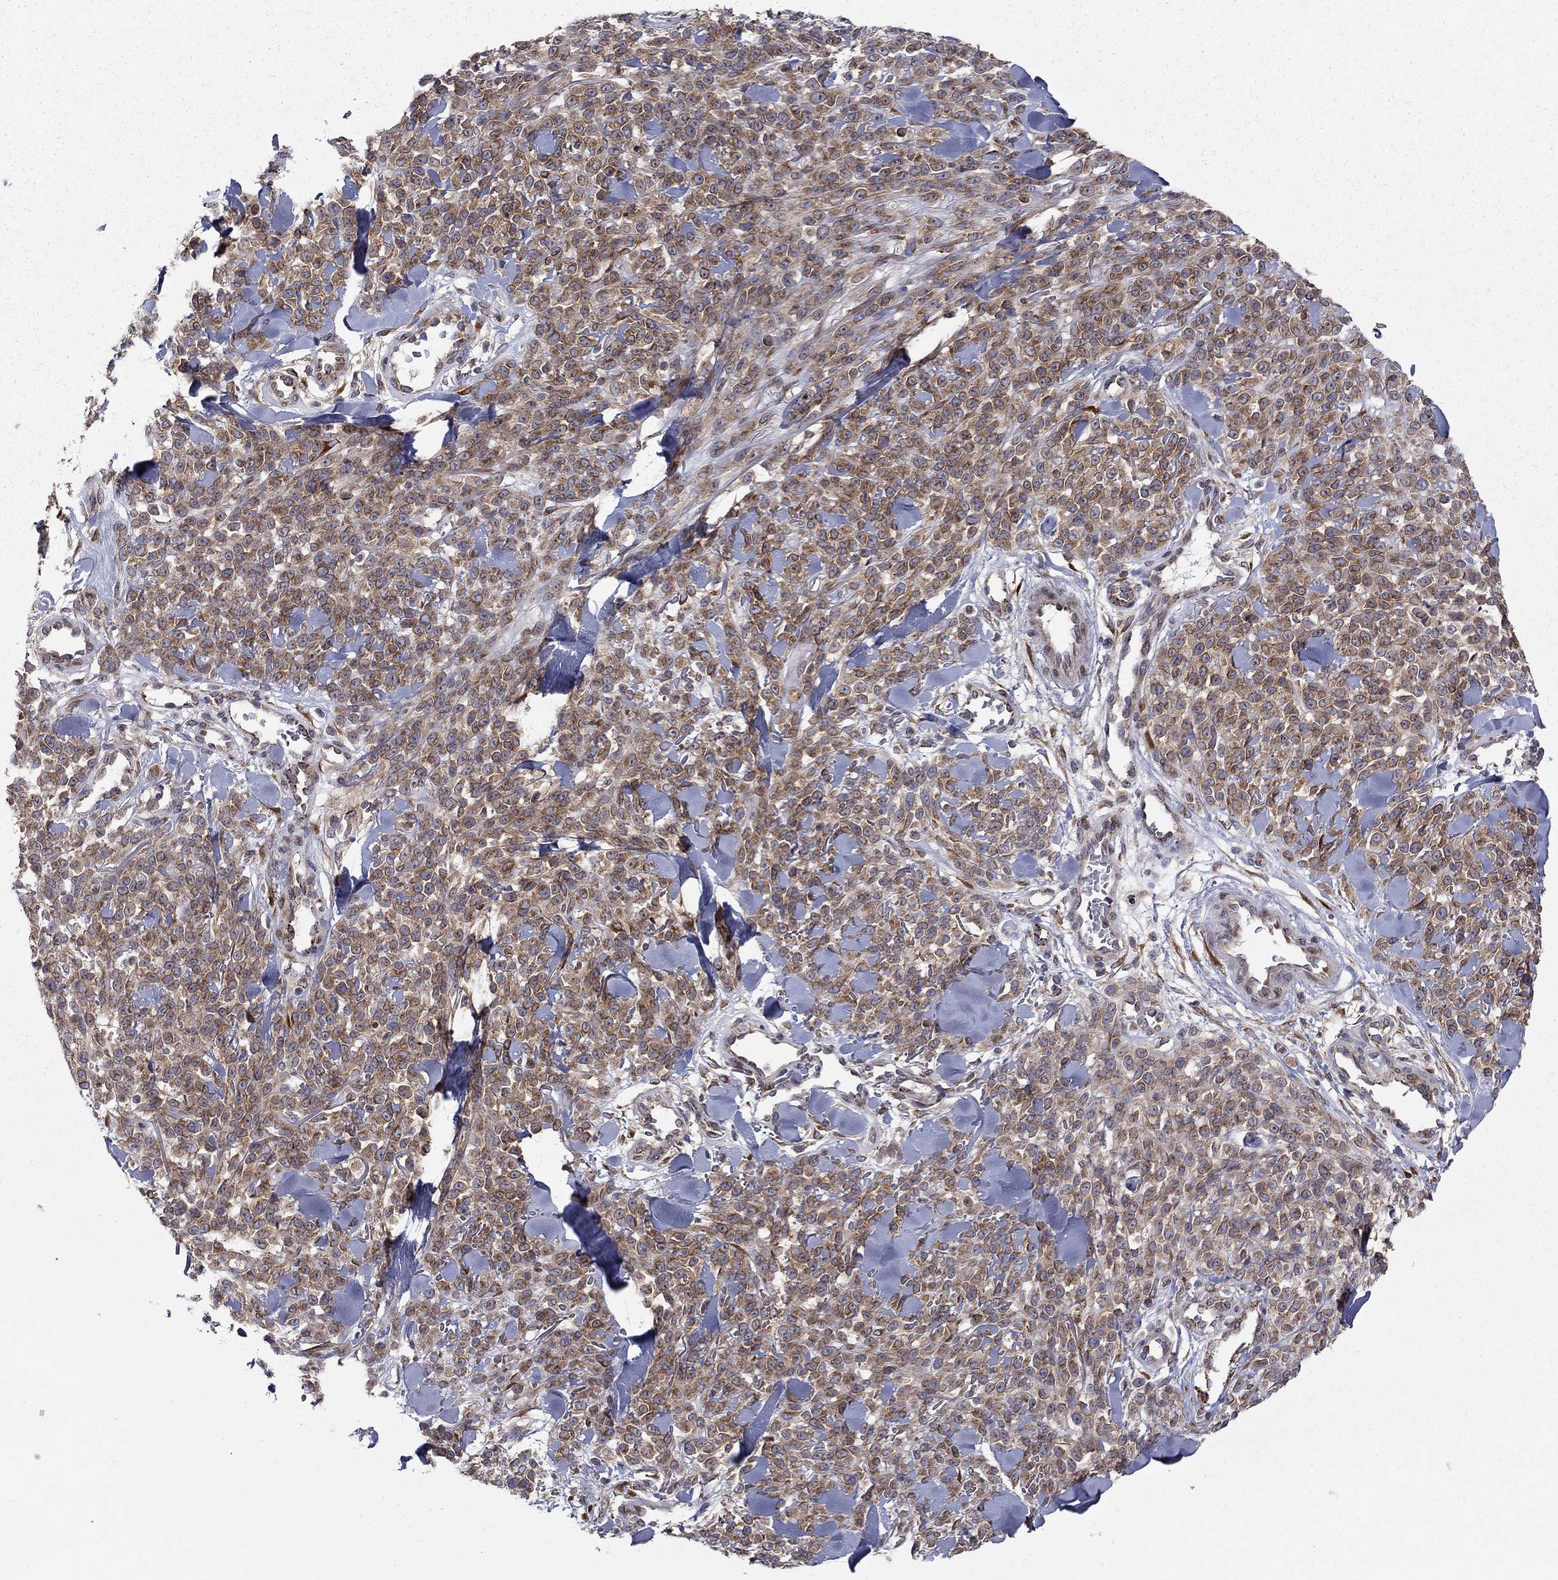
{"staining": {"intensity": "moderate", "quantity": ">75%", "location": "cytoplasmic/membranous"}, "tissue": "melanoma", "cell_type": "Tumor cells", "image_type": "cancer", "snomed": [{"axis": "morphology", "description": "Malignant melanoma, NOS"}, {"axis": "topography", "description": "Skin"}, {"axis": "topography", "description": "Skin of trunk"}], "caption": "Immunohistochemical staining of melanoma exhibits moderate cytoplasmic/membranous protein positivity in about >75% of tumor cells.", "gene": "YIF1A", "patient": {"sex": "male", "age": 74}}